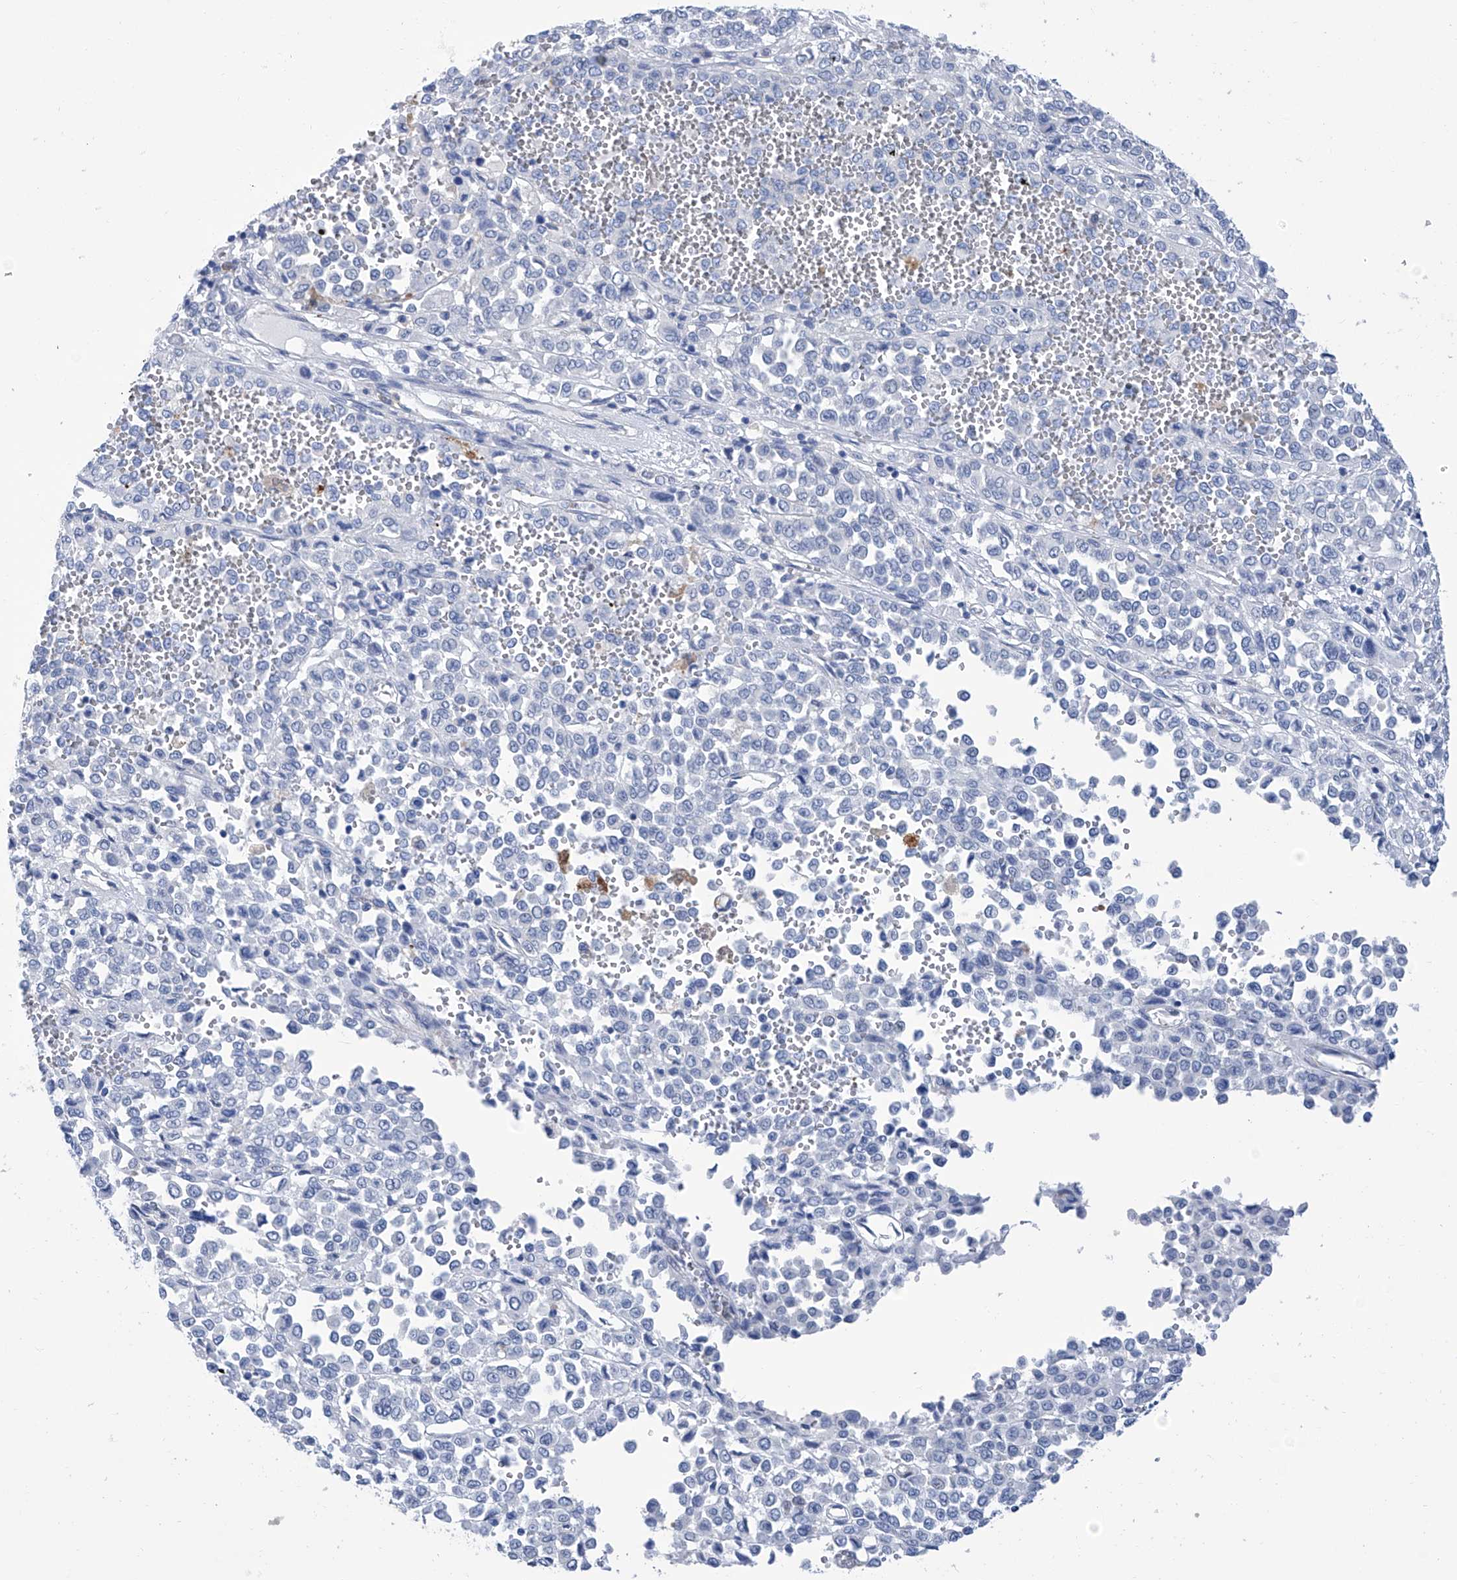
{"staining": {"intensity": "negative", "quantity": "none", "location": "none"}, "tissue": "melanoma", "cell_type": "Tumor cells", "image_type": "cancer", "snomed": [{"axis": "morphology", "description": "Malignant melanoma, Metastatic site"}, {"axis": "topography", "description": "Pancreas"}], "caption": "Immunohistochemistry image of human malignant melanoma (metastatic site) stained for a protein (brown), which exhibits no staining in tumor cells.", "gene": "IMPA2", "patient": {"sex": "female", "age": 30}}